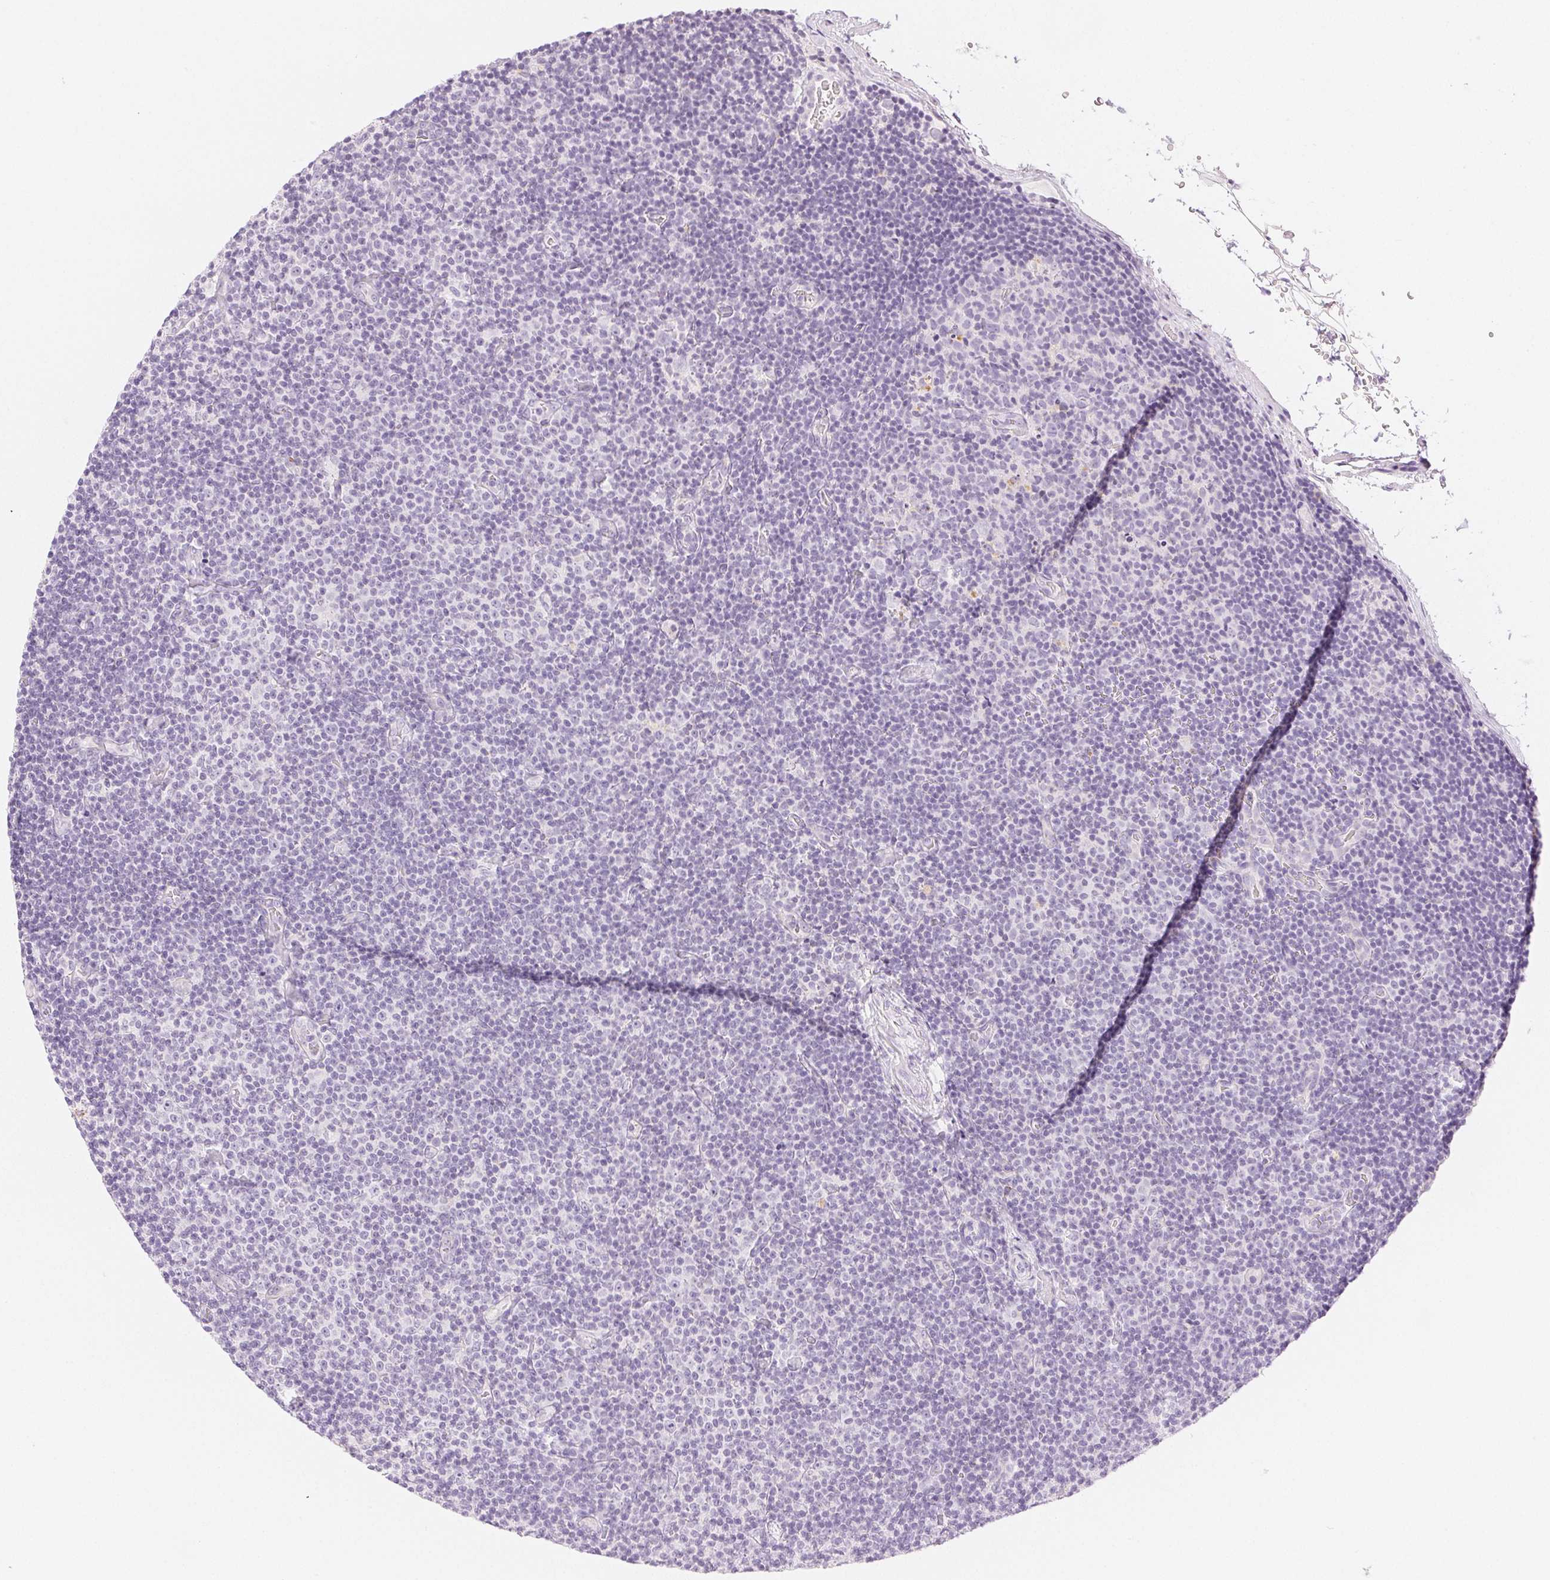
{"staining": {"intensity": "negative", "quantity": "none", "location": "none"}, "tissue": "lymphoma", "cell_type": "Tumor cells", "image_type": "cancer", "snomed": [{"axis": "morphology", "description": "Malignant lymphoma, non-Hodgkin's type, Low grade"}, {"axis": "topography", "description": "Lymph node"}], "caption": "Tumor cells are negative for protein expression in human lymphoma.", "gene": "SLC5A2", "patient": {"sex": "male", "age": 81}}